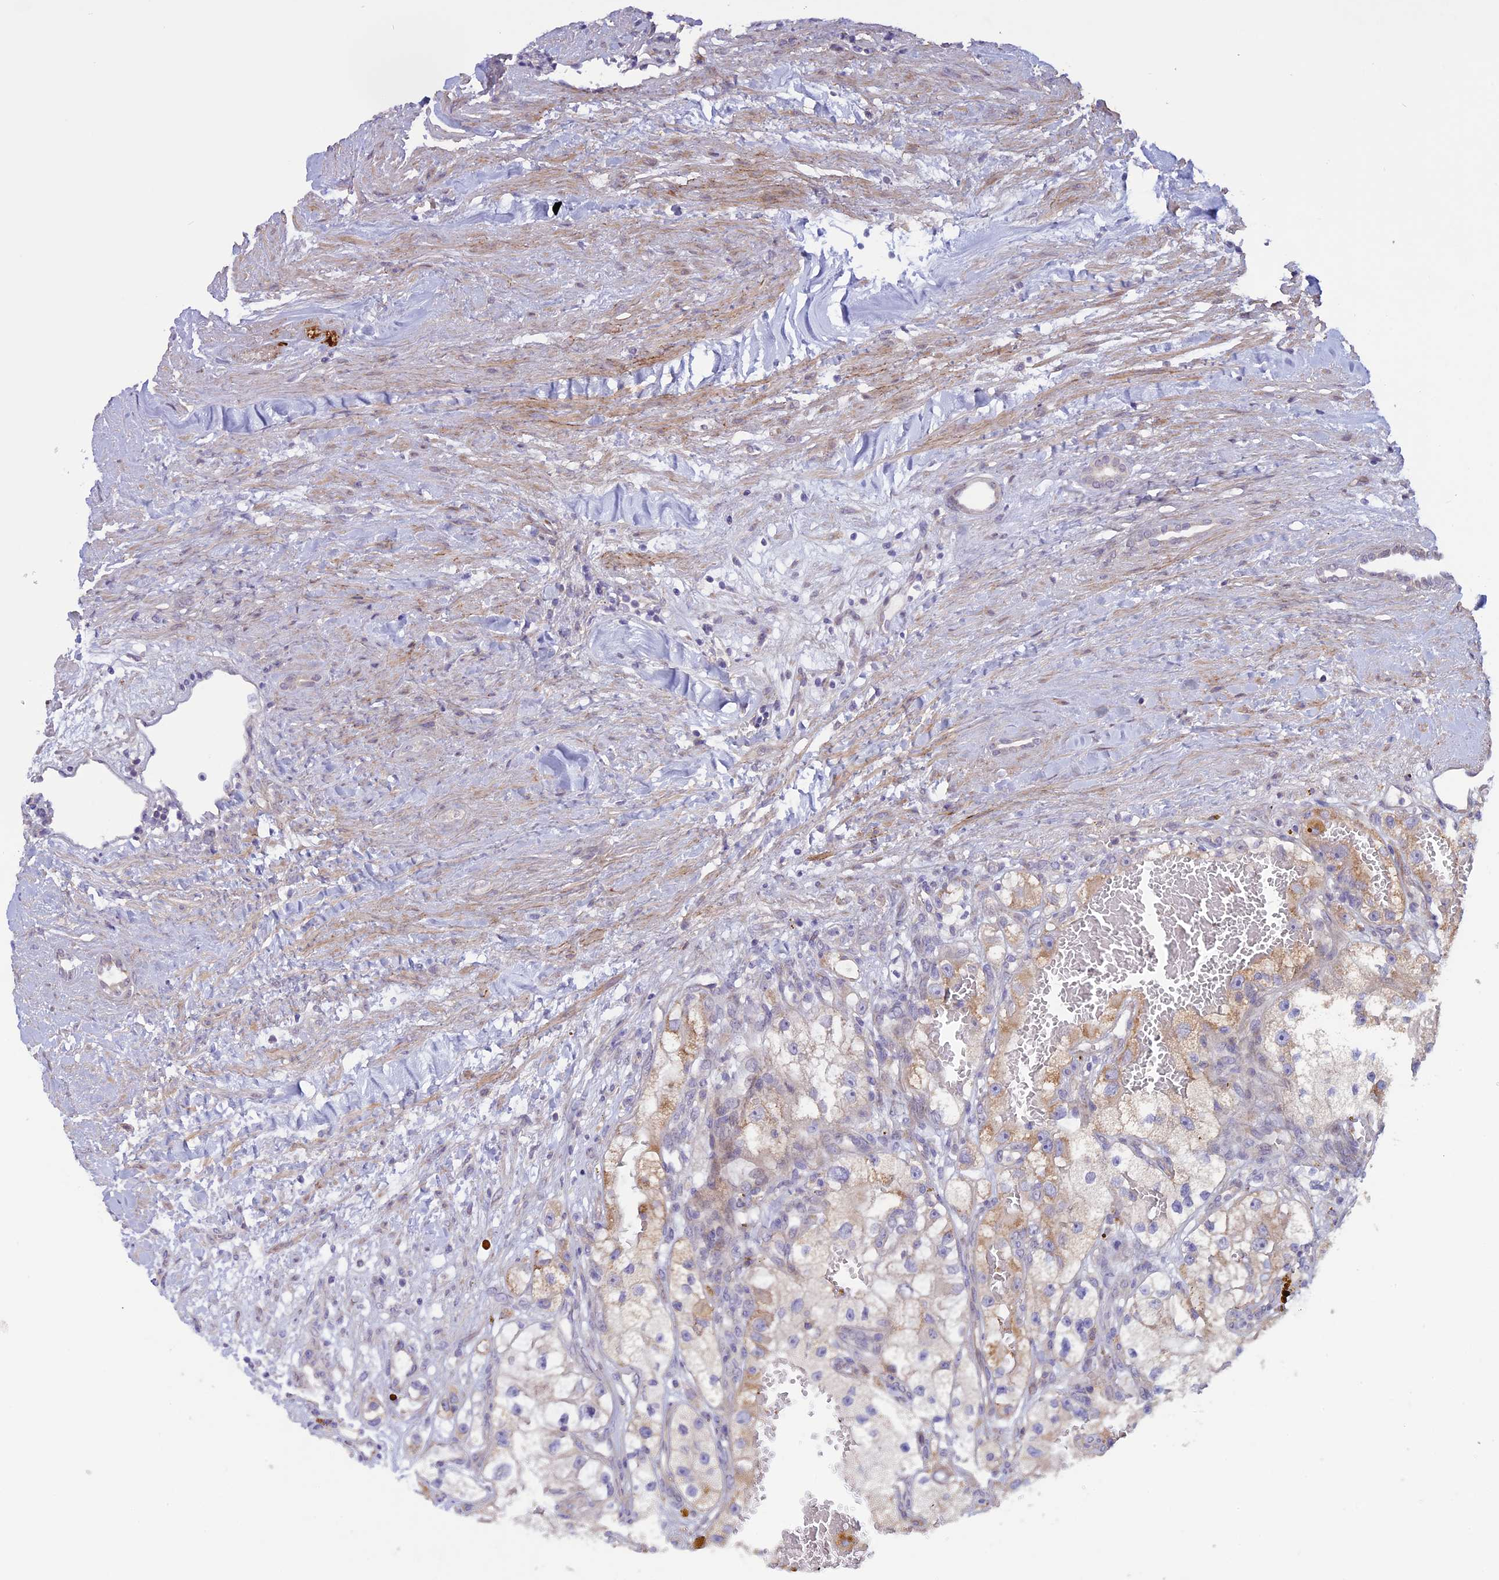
{"staining": {"intensity": "weak", "quantity": "<25%", "location": "cytoplasmic/membranous"}, "tissue": "renal cancer", "cell_type": "Tumor cells", "image_type": "cancer", "snomed": [{"axis": "morphology", "description": "Adenocarcinoma, NOS"}, {"axis": "topography", "description": "Kidney"}], "caption": "The histopathology image reveals no significant positivity in tumor cells of renal cancer. (Brightfield microscopy of DAB (3,3'-diaminobenzidine) immunohistochemistry at high magnification).", "gene": "SPHKAP", "patient": {"sex": "female", "age": 57}}